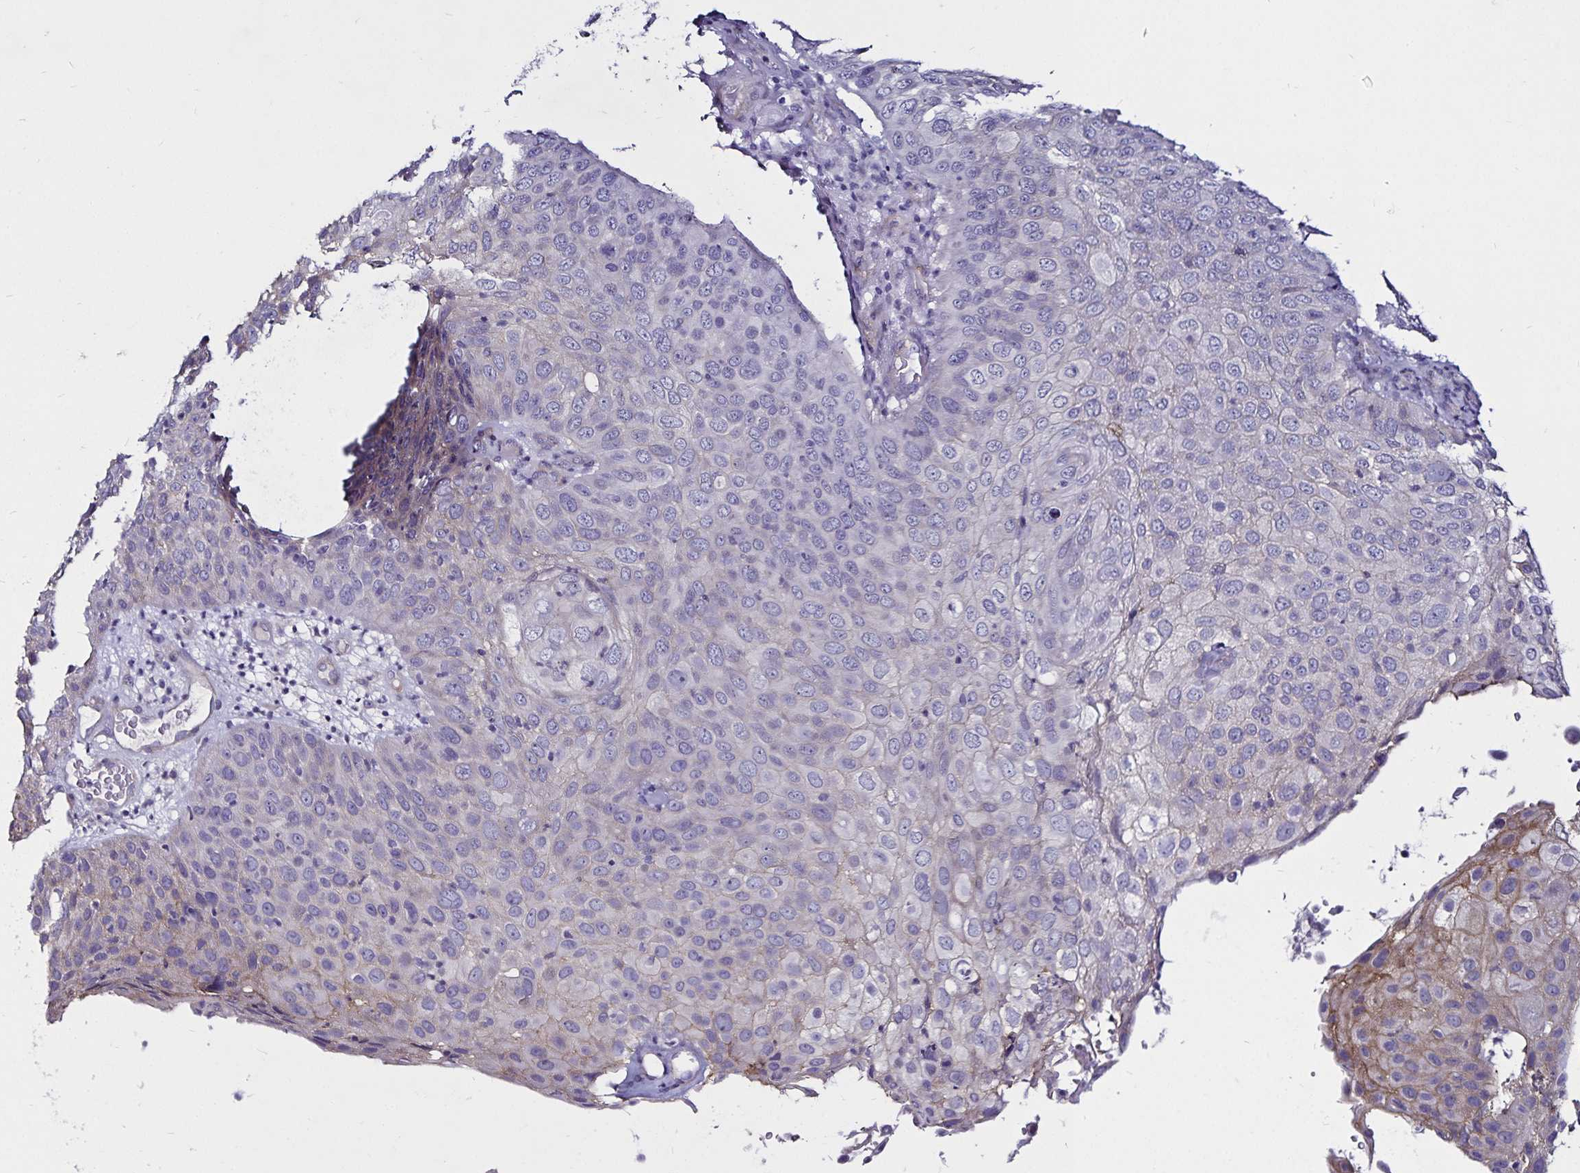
{"staining": {"intensity": "weak", "quantity": "<25%", "location": "cytoplasmic/membranous"}, "tissue": "skin cancer", "cell_type": "Tumor cells", "image_type": "cancer", "snomed": [{"axis": "morphology", "description": "Squamous cell carcinoma, NOS"}, {"axis": "topography", "description": "Skin"}], "caption": "This is an immunohistochemistry histopathology image of human squamous cell carcinoma (skin). There is no staining in tumor cells.", "gene": "GNG12", "patient": {"sex": "male", "age": 87}}